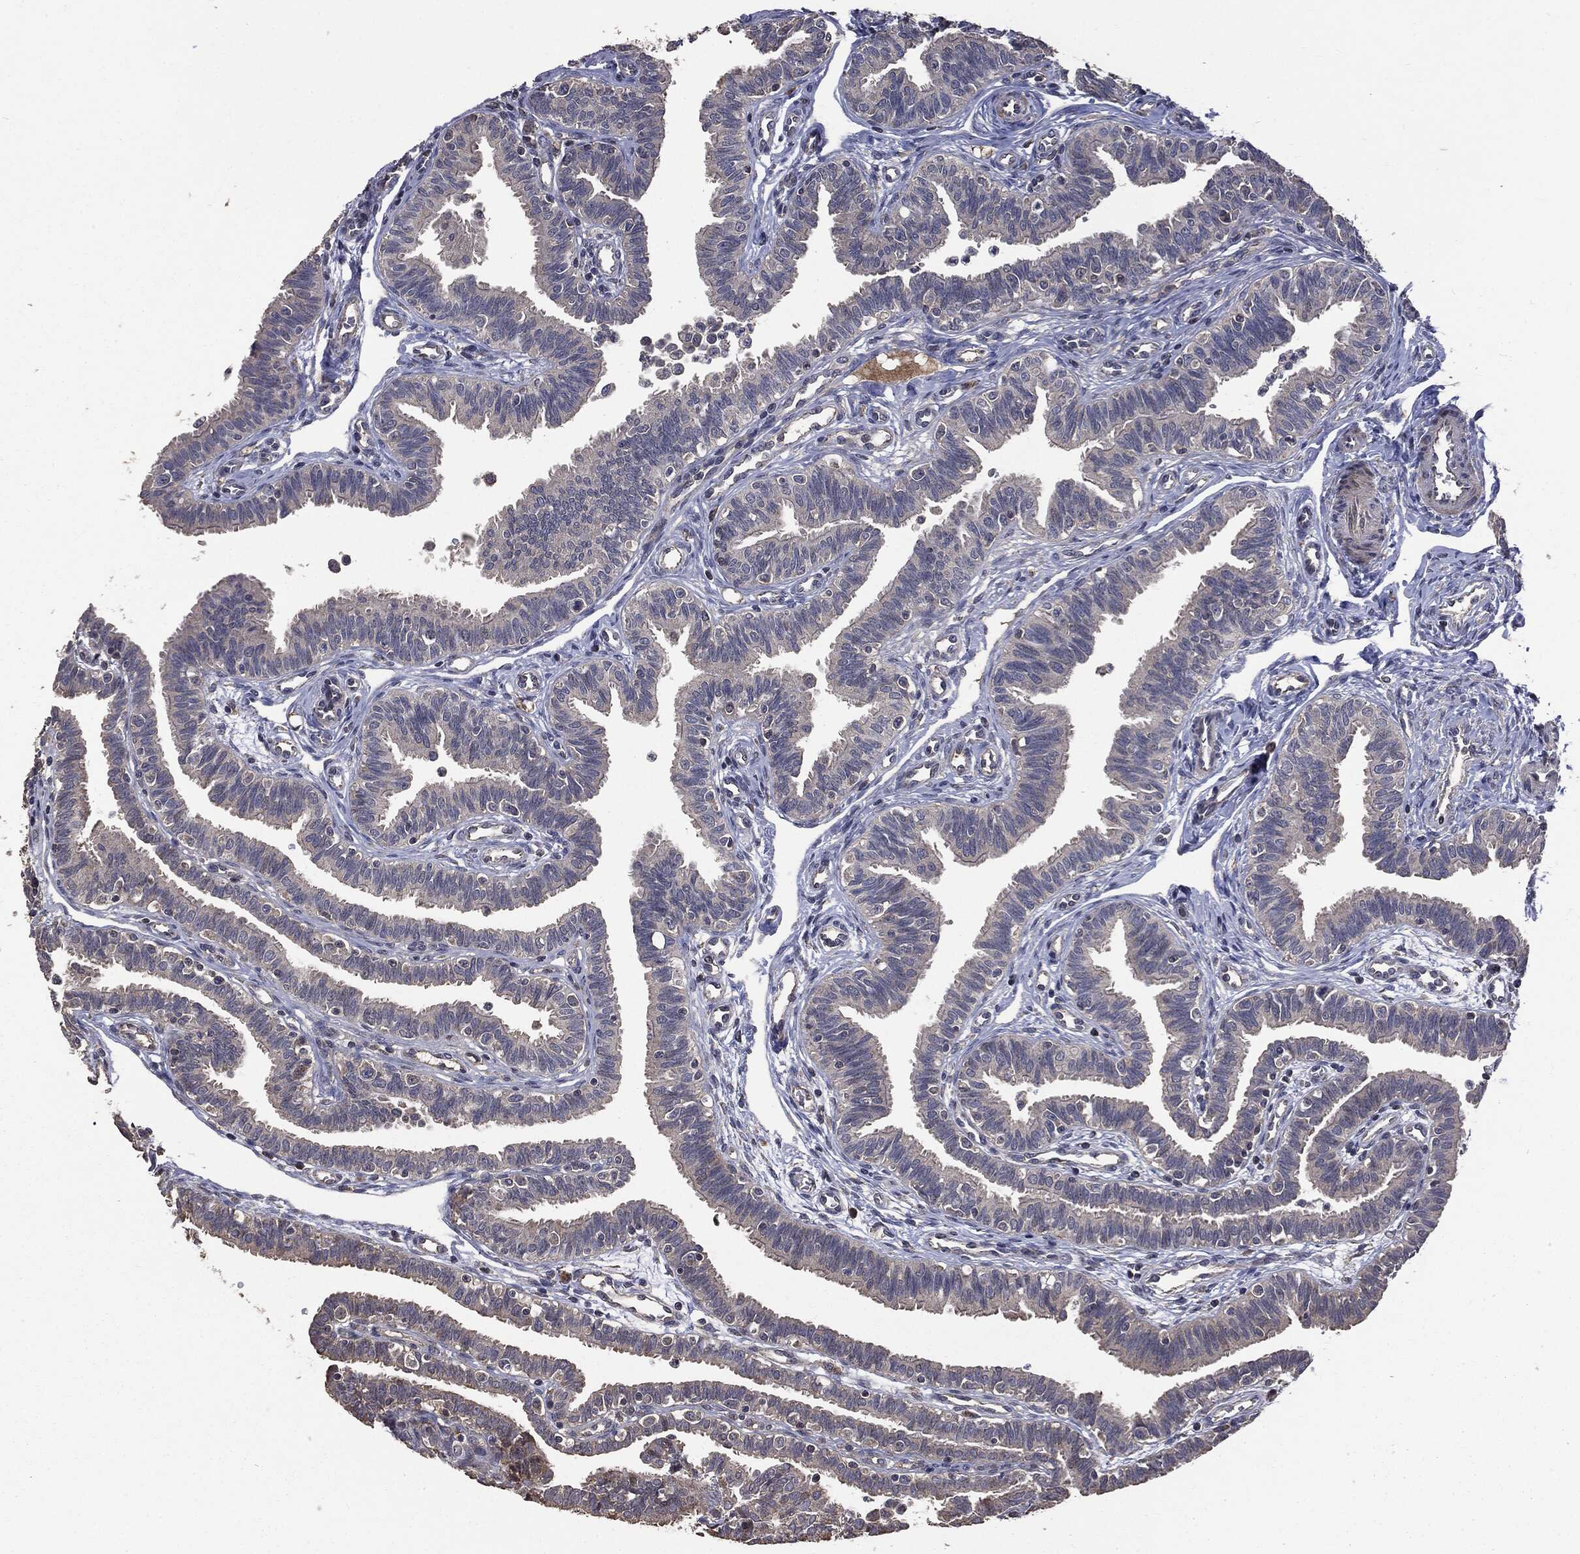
{"staining": {"intensity": "weak", "quantity": "25%-75%", "location": "cytoplasmic/membranous"}, "tissue": "fallopian tube", "cell_type": "Glandular cells", "image_type": "normal", "snomed": [{"axis": "morphology", "description": "Normal tissue, NOS"}, {"axis": "topography", "description": "Fallopian tube"}], "caption": "This is an image of immunohistochemistry (IHC) staining of unremarkable fallopian tube, which shows weak staining in the cytoplasmic/membranous of glandular cells.", "gene": "MTOR", "patient": {"sex": "female", "age": 36}}